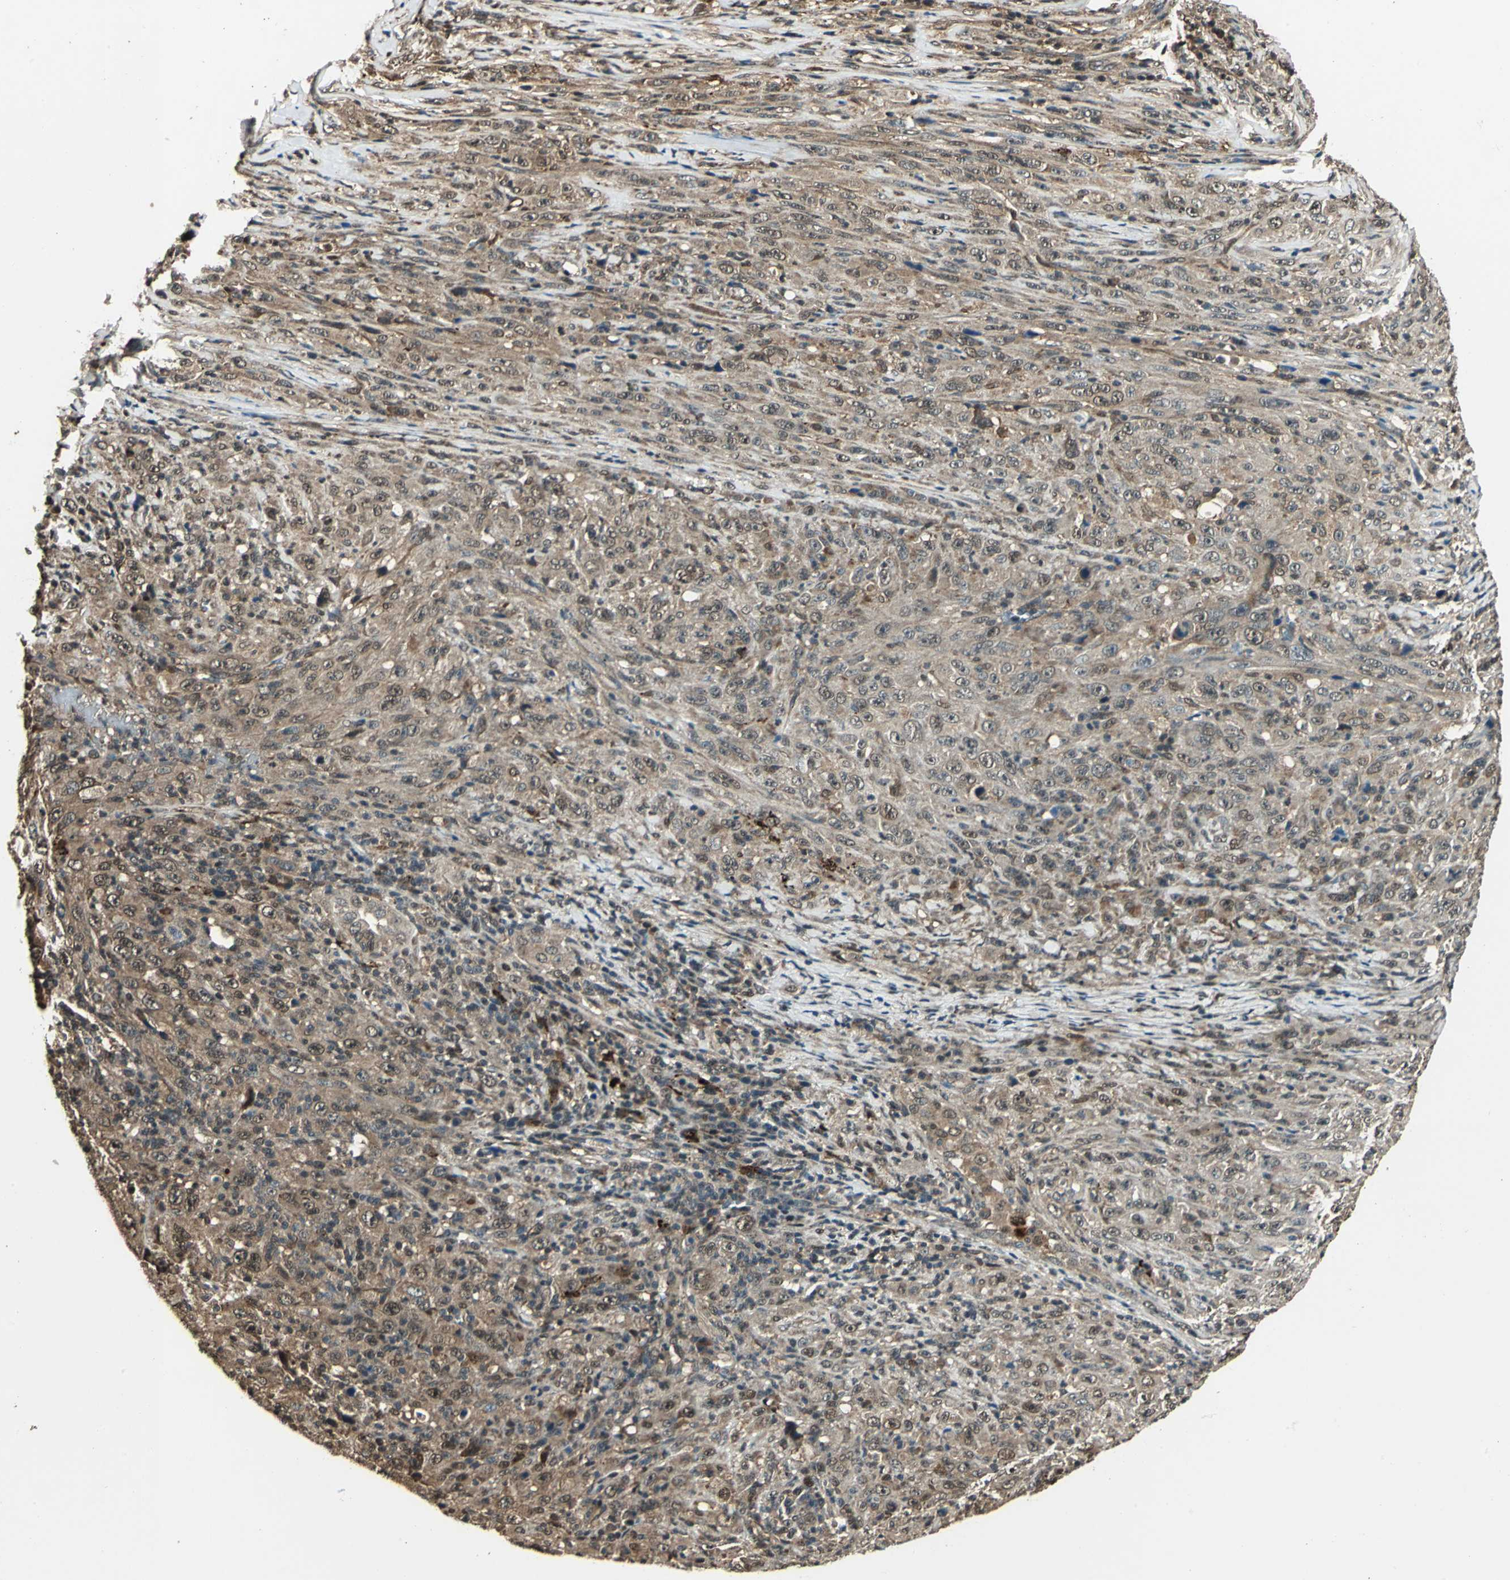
{"staining": {"intensity": "moderate", "quantity": "25%-75%", "location": "cytoplasmic/membranous,nuclear"}, "tissue": "melanoma", "cell_type": "Tumor cells", "image_type": "cancer", "snomed": [{"axis": "morphology", "description": "Malignant melanoma, Metastatic site"}, {"axis": "topography", "description": "Skin"}], "caption": "The histopathology image shows immunohistochemical staining of malignant melanoma (metastatic site). There is moderate cytoplasmic/membranous and nuclear staining is appreciated in about 25%-75% of tumor cells.", "gene": "PPP1R13L", "patient": {"sex": "female", "age": 56}}